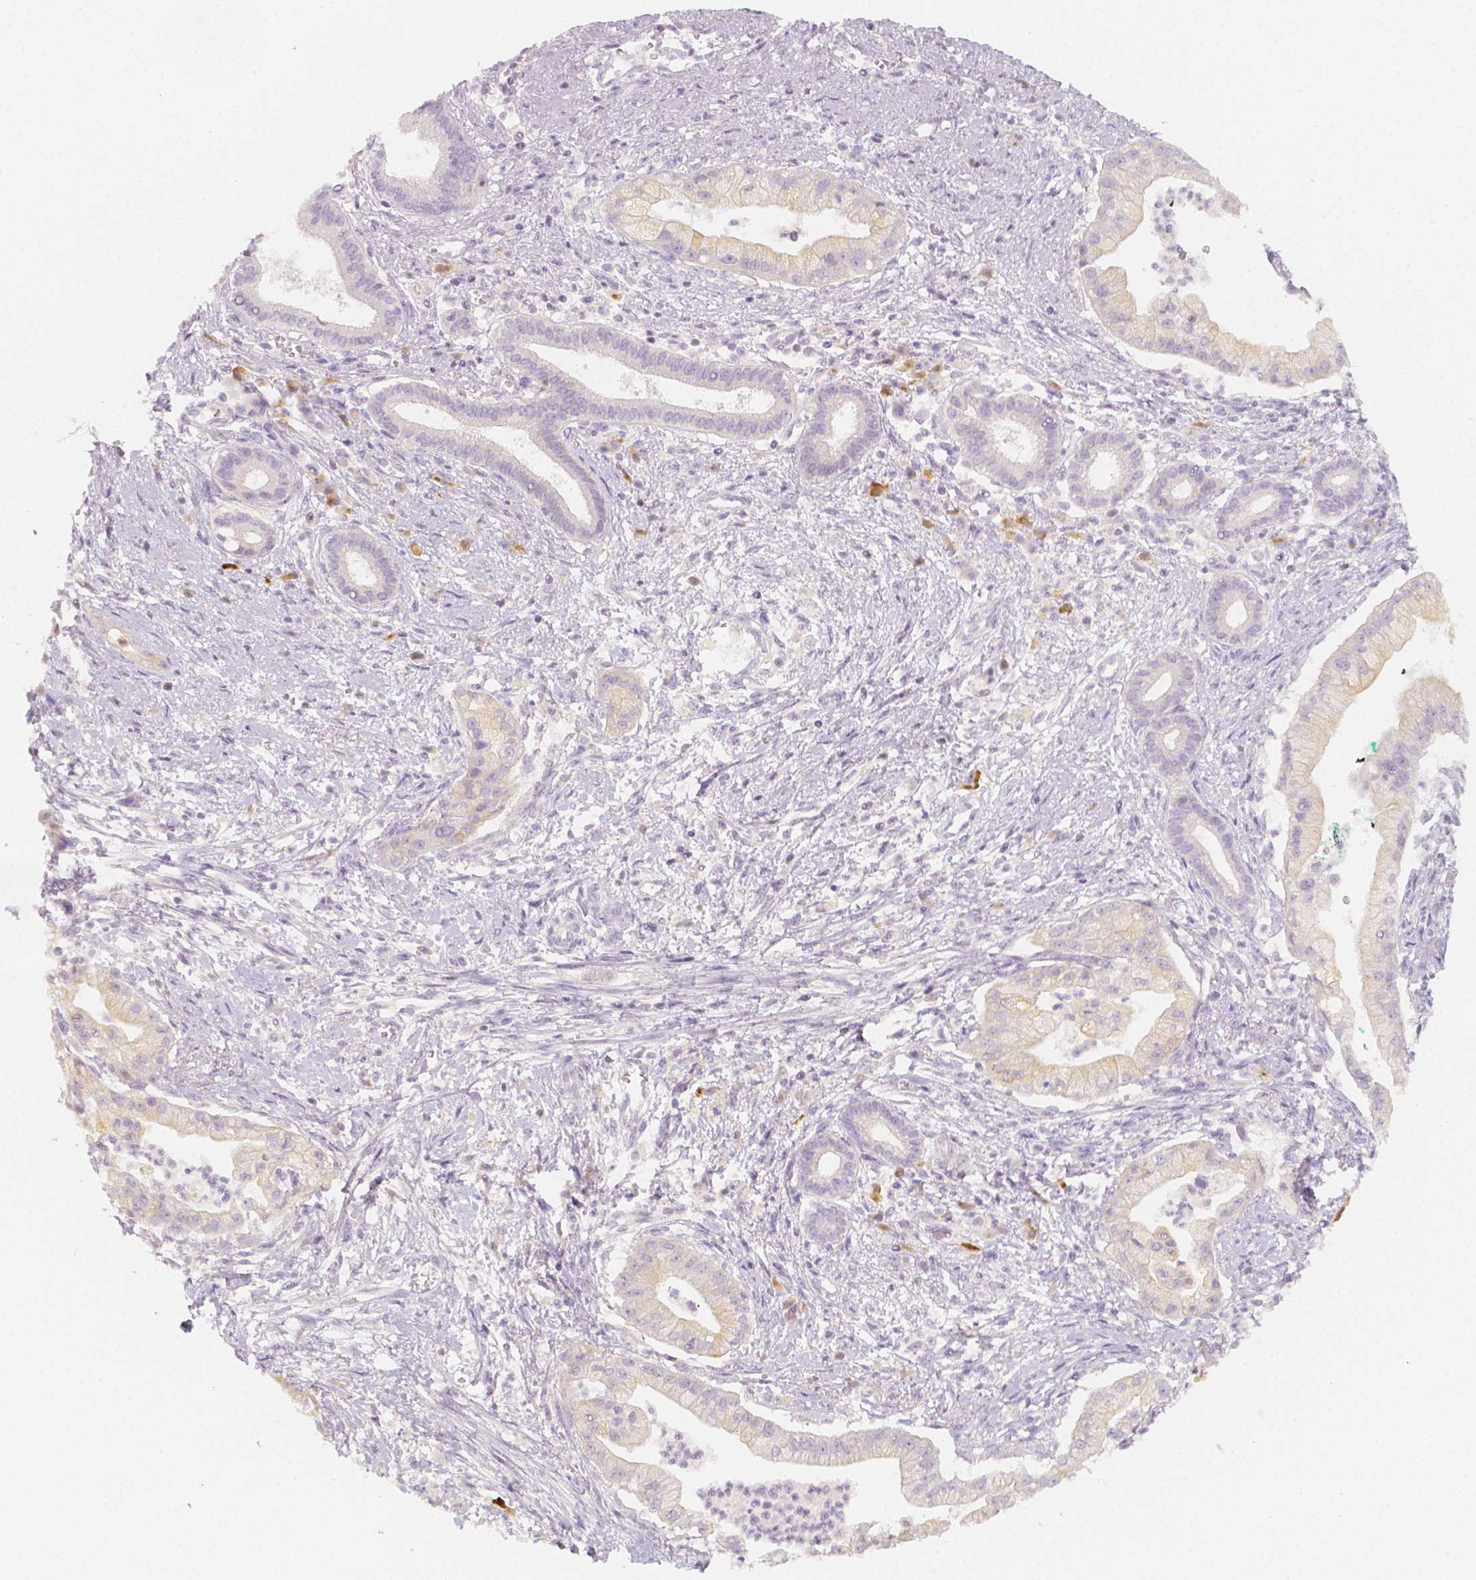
{"staining": {"intensity": "negative", "quantity": "none", "location": "none"}, "tissue": "pancreatic cancer", "cell_type": "Tumor cells", "image_type": "cancer", "snomed": [{"axis": "morphology", "description": "Normal tissue, NOS"}, {"axis": "morphology", "description": "Adenocarcinoma, NOS"}, {"axis": "topography", "description": "Lymph node"}, {"axis": "topography", "description": "Pancreas"}], "caption": "DAB immunohistochemical staining of adenocarcinoma (pancreatic) shows no significant expression in tumor cells.", "gene": "BATF", "patient": {"sex": "female", "age": 58}}